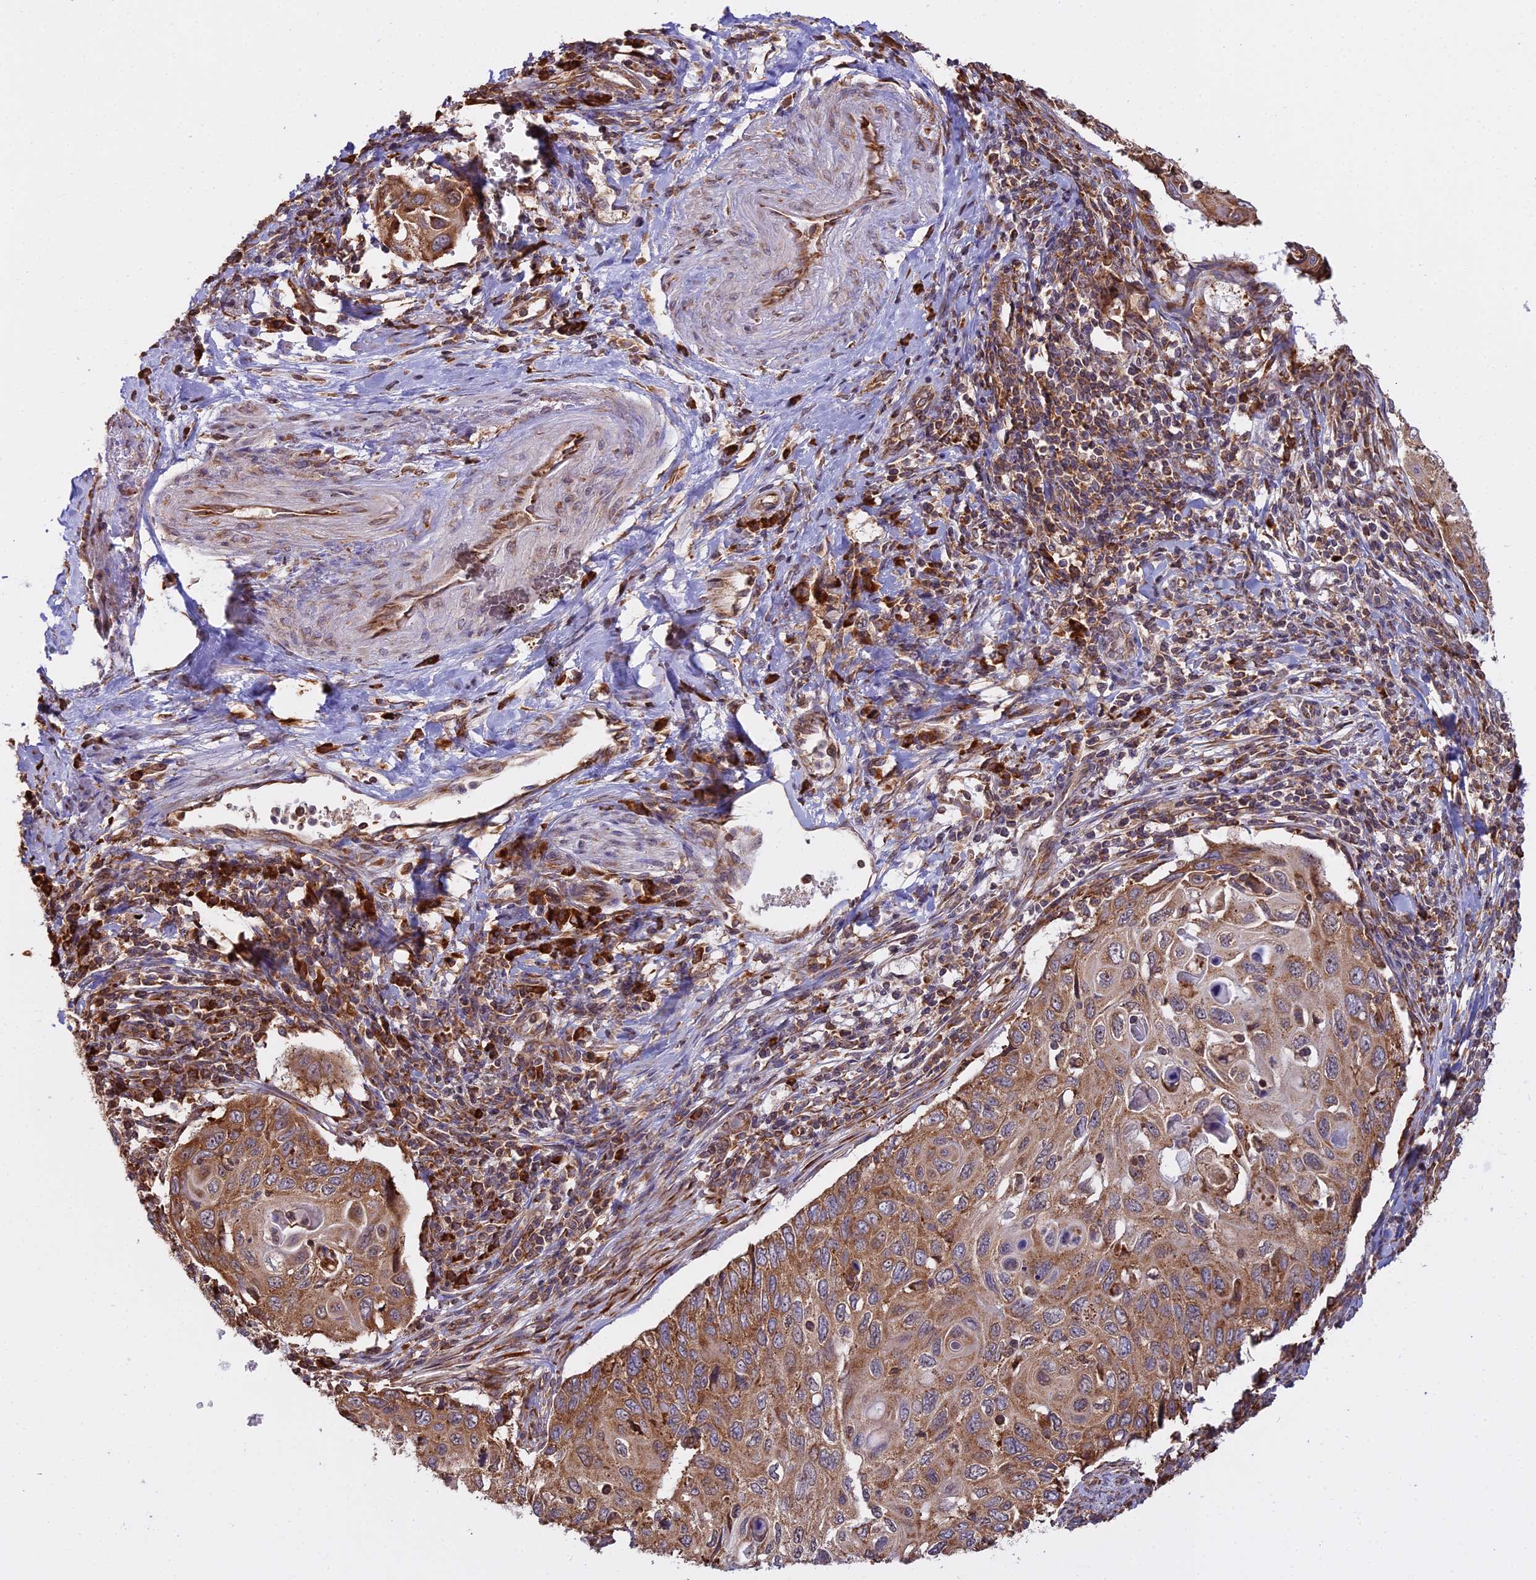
{"staining": {"intensity": "moderate", "quantity": ">75%", "location": "cytoplasmic/membranous"}, "tissue": "cervical cancer", "cell_type": "Tumor cells", "image_type": "cancer", "snomed": [{"axis": "morphology", "description": "Squamous cell carcinoma, NOS"}, {"axis": "topography", "description": "Cervix"}], "caption": "This is an image of immunohistochemistry staining of cervical cancer (squamous cell carcinoma), which shows moderate expression in the cytoplasmic/membranous of tumor cells.", "gene": "RPL26", "patient": {"sex": "female", "age": 70}}